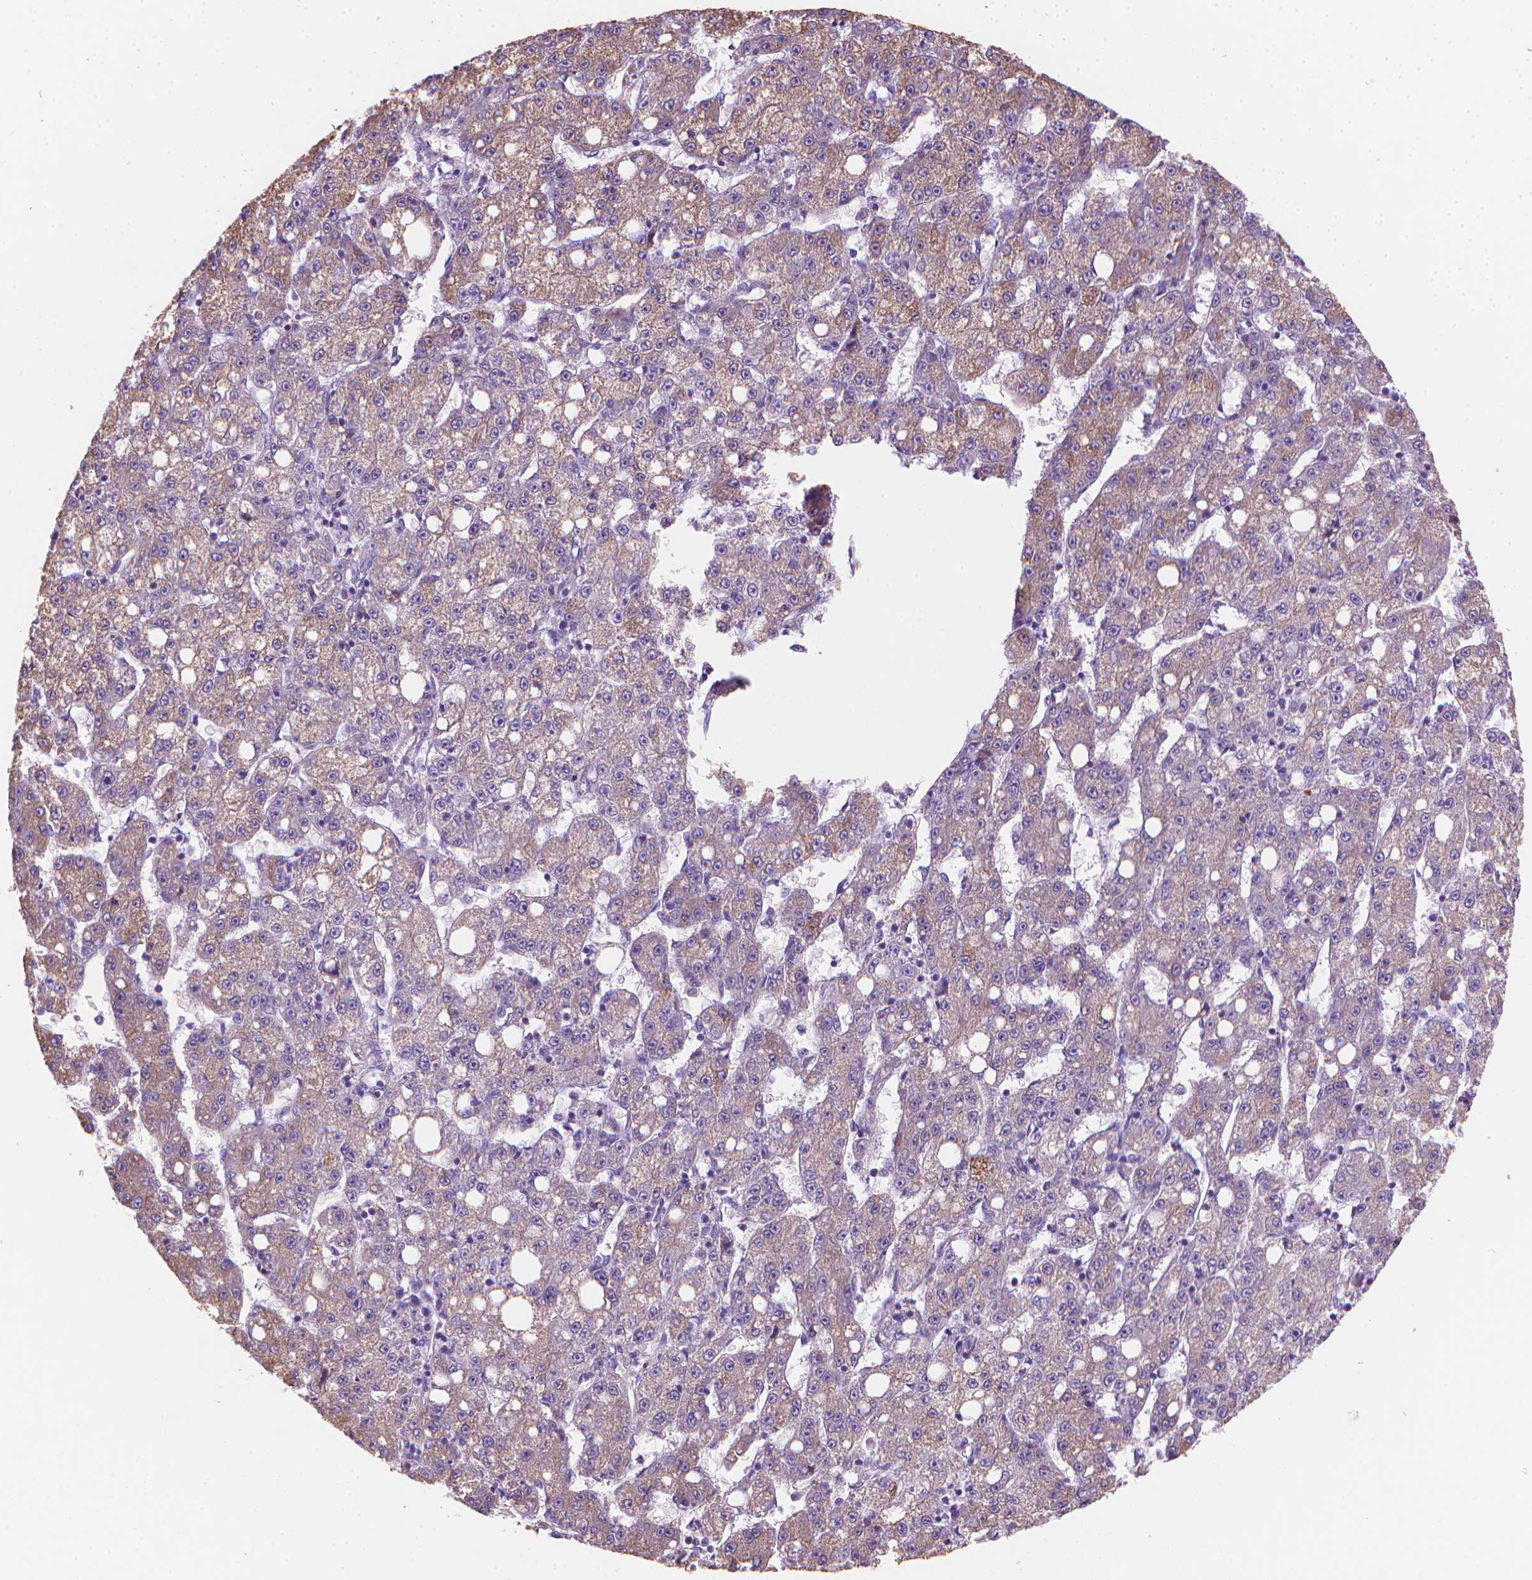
{"staining": {"intensity": "weak", "quantity": "25%-75%", "location": "cytoplasmic/membranous"}, "tissue": "liver cancer", "cell_type": "Tumor cells", "image_type": "cancer", "snomed": [{"axis": "morphology", "description": "Carcinoma, Hepatocellular, NOS"}, {"axis": "topography", "description": "Liver"}], "caption": "A brown stain labels weak cytoplasmic/membranous positivity of a protein in liver cancer (hepatocellular carcinoma) tumor cells. (DAB (3,3'-diaminobenzidine) IHC, brown staining for protein, blue staining for nuclei).", "gene": "CLXN", "patient": {"sex": "female", "age": 65}}